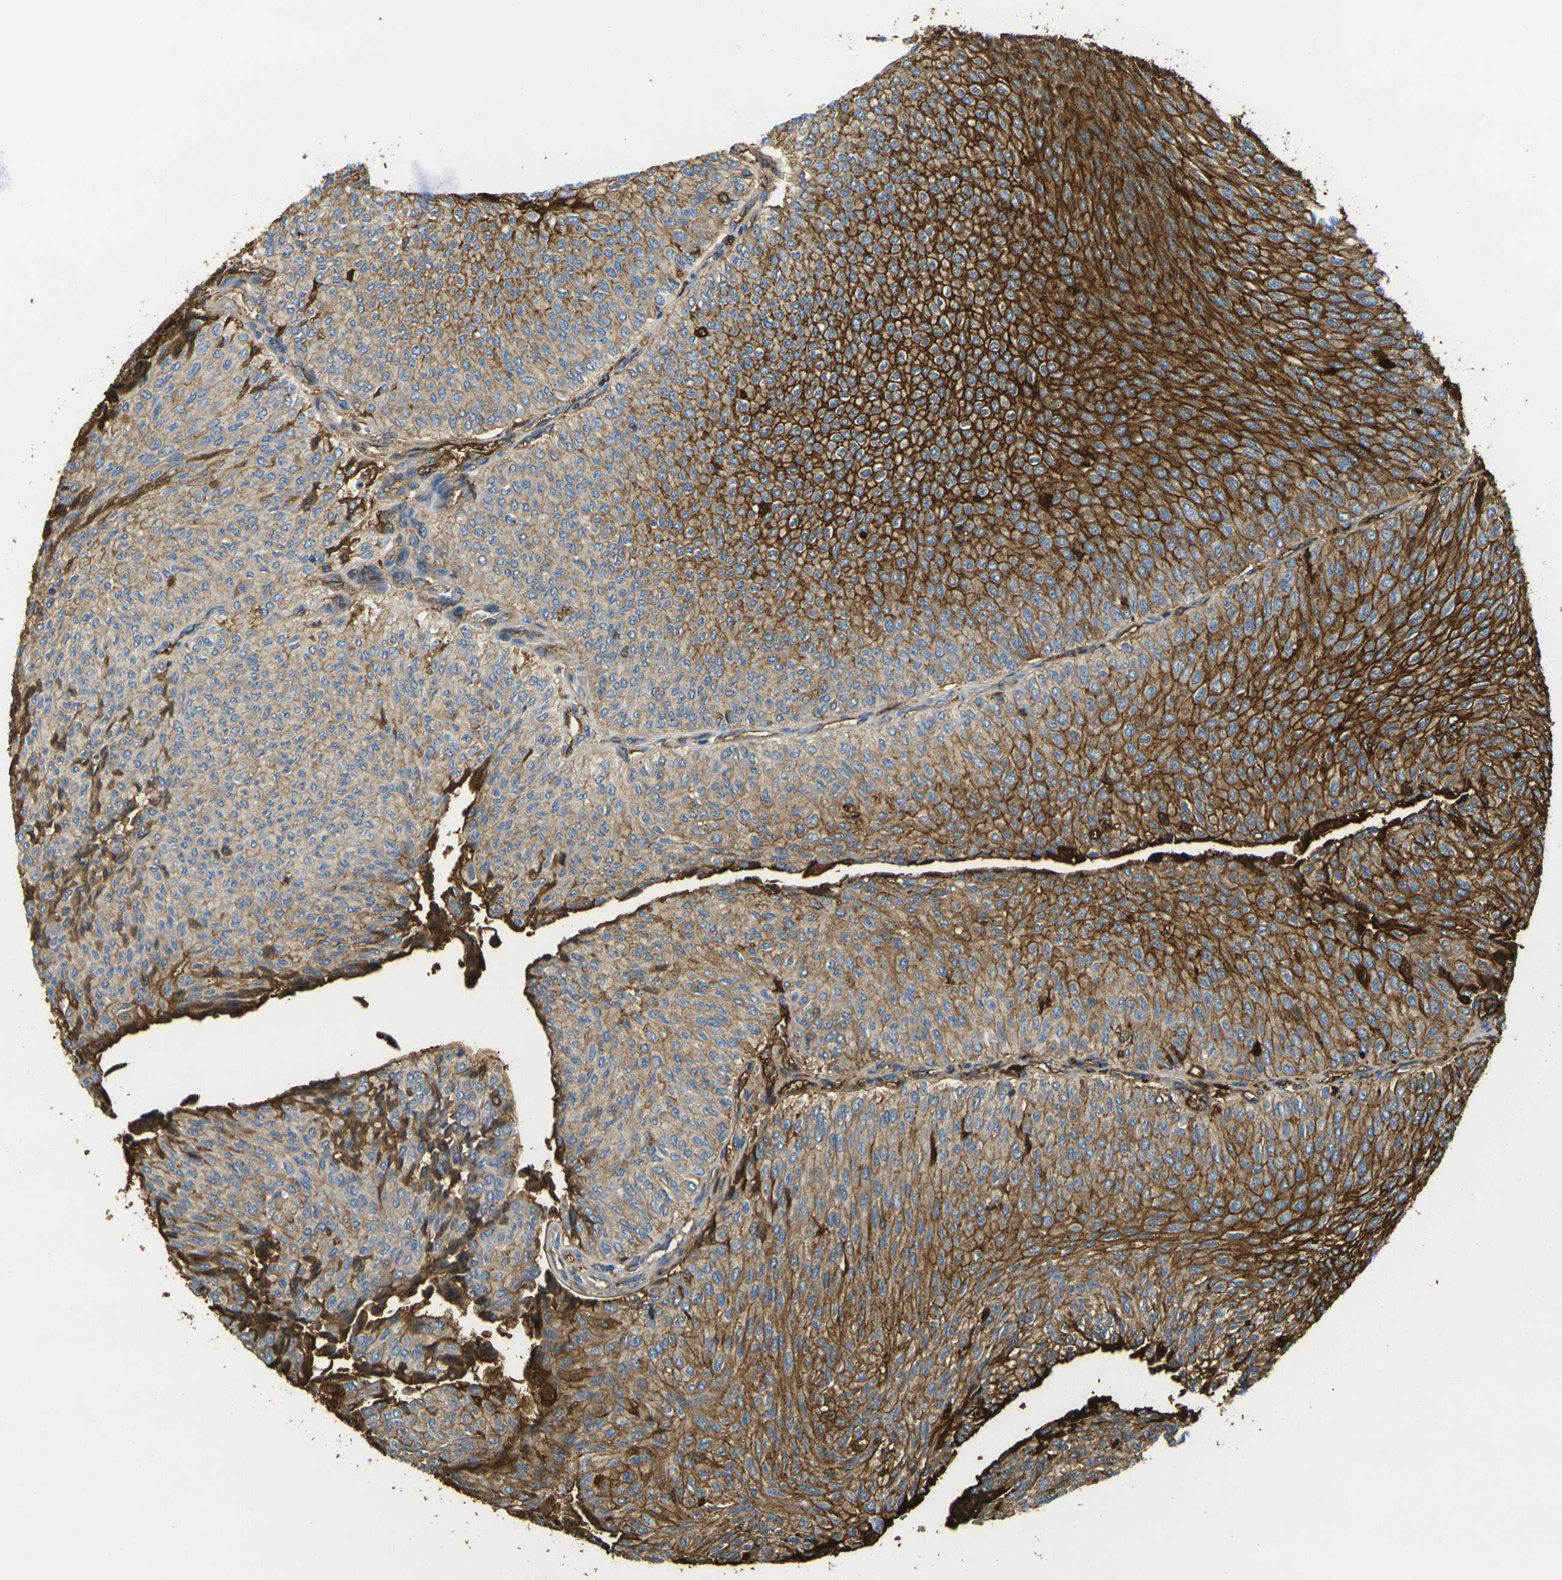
{"staining": {"intensity": "strong", "quantity": ">75%", "location": "cytoplasmic/membranous"}, "tissue": "urothelial cancer", "cell_type": "Tumor cells", "image_type": "cancer", "snomed": [{"axis": "morphology", "description": "Urothelial carcinoma, Low grade"}, {"axis": "topography", "description": "Urinary bladder"}], "caption": "Urothelial cancer stained with a brown dye shows strong cytoplasmic/membranous positive staining in about >75% of tumor cells.", "gene": "PLCD1", "patient": {"sex": "male", "age": 78}}